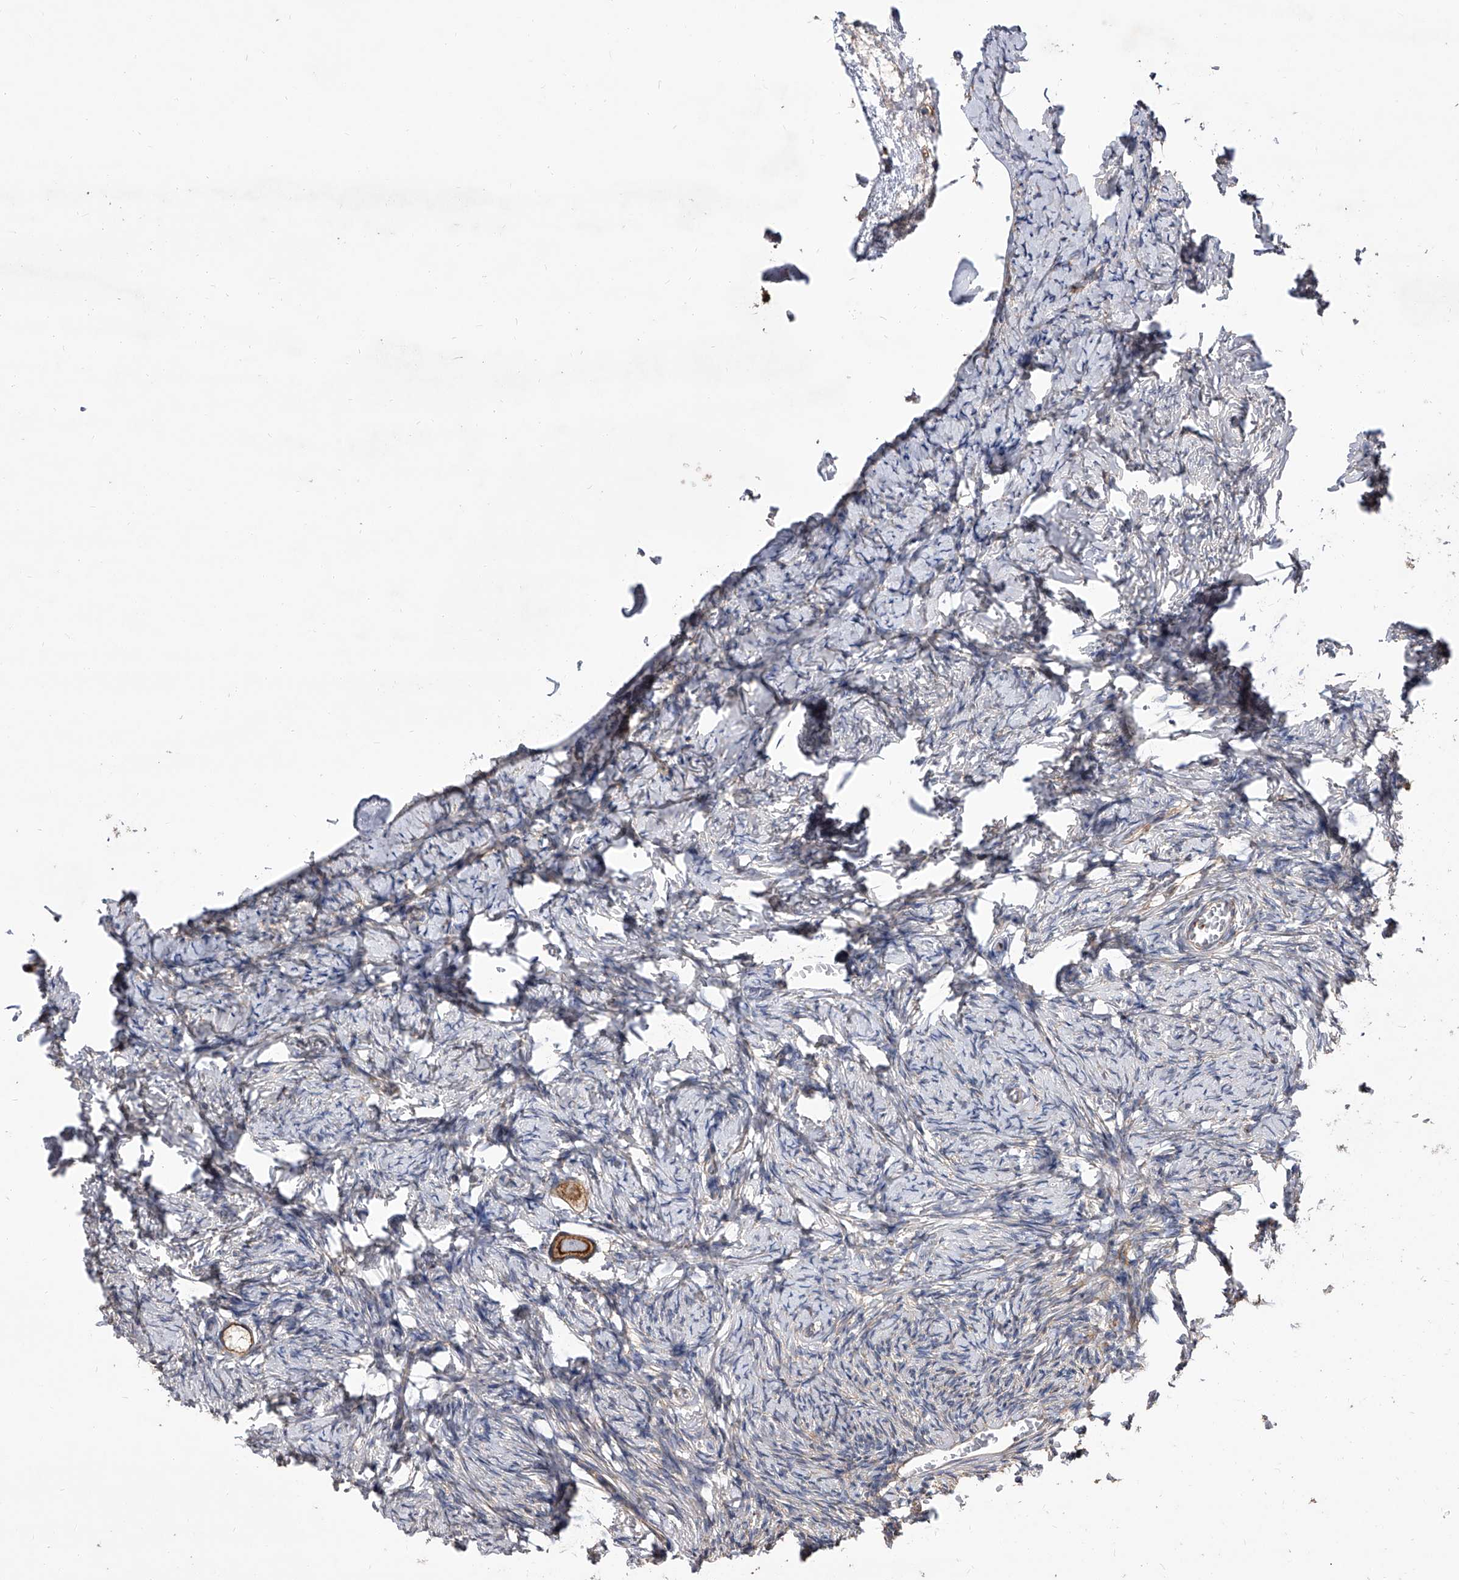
{"staining": {"intensity": "moderate", "quantity": ">75%", "location": "cytoplasmic/membranous"}, "tissue": "ovary", "cell_type": "Follicle cells", "image_type": "normal", "snomed": [{"axis": "morphology", "description": "Normal tissue, NOS"}, {"axis": "topography", "description": "Ovary"}], "caption": "A micrograph of human ovary stained for a protein reveals moderate cytoplasmic/membranous brown staining in follicle cells.", "gene": "PISD", "patient": {"sex": "female", "age": 27}}